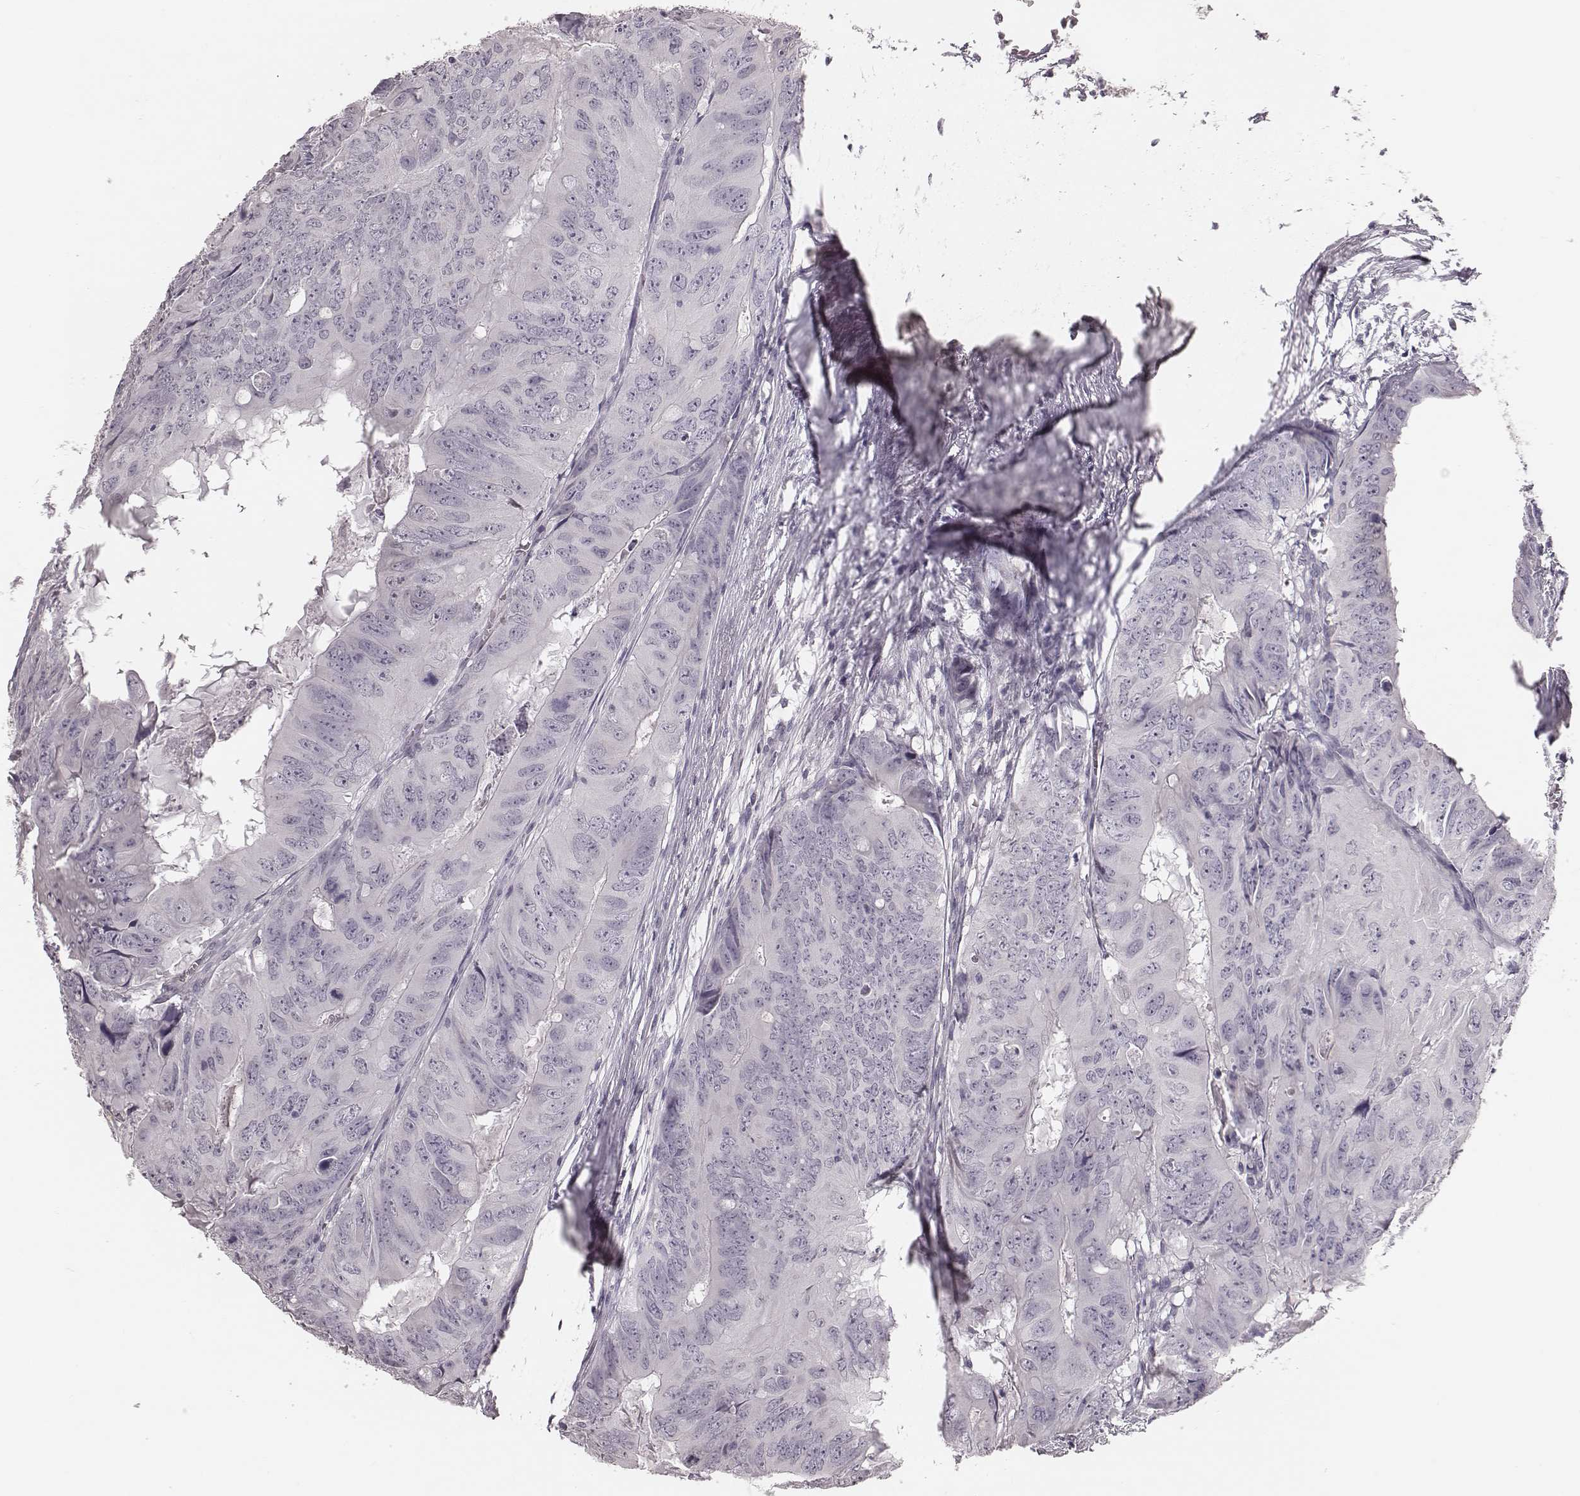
{"staining": {"intensity": "negative", "quantity": "none", "location": "none"}, "tissue": "colorectal cancer", "cell_type": "Tumor cells", "image_type": "cancer", "snomed": [{"axis": "morphology", "description": "Adenocarcinoma, NOS"}, {"axis": "topography", "description": "Colon"}], "caption": "This micrograph is of colorectal cancer (adenocarcinoma) stained with IHC to label a protein in brown with the nuclei are counter-stained blue. There is no positivity in tumor cells.", "gene": "CSHL1", "patient": {"sex": "male", "age": 79}}